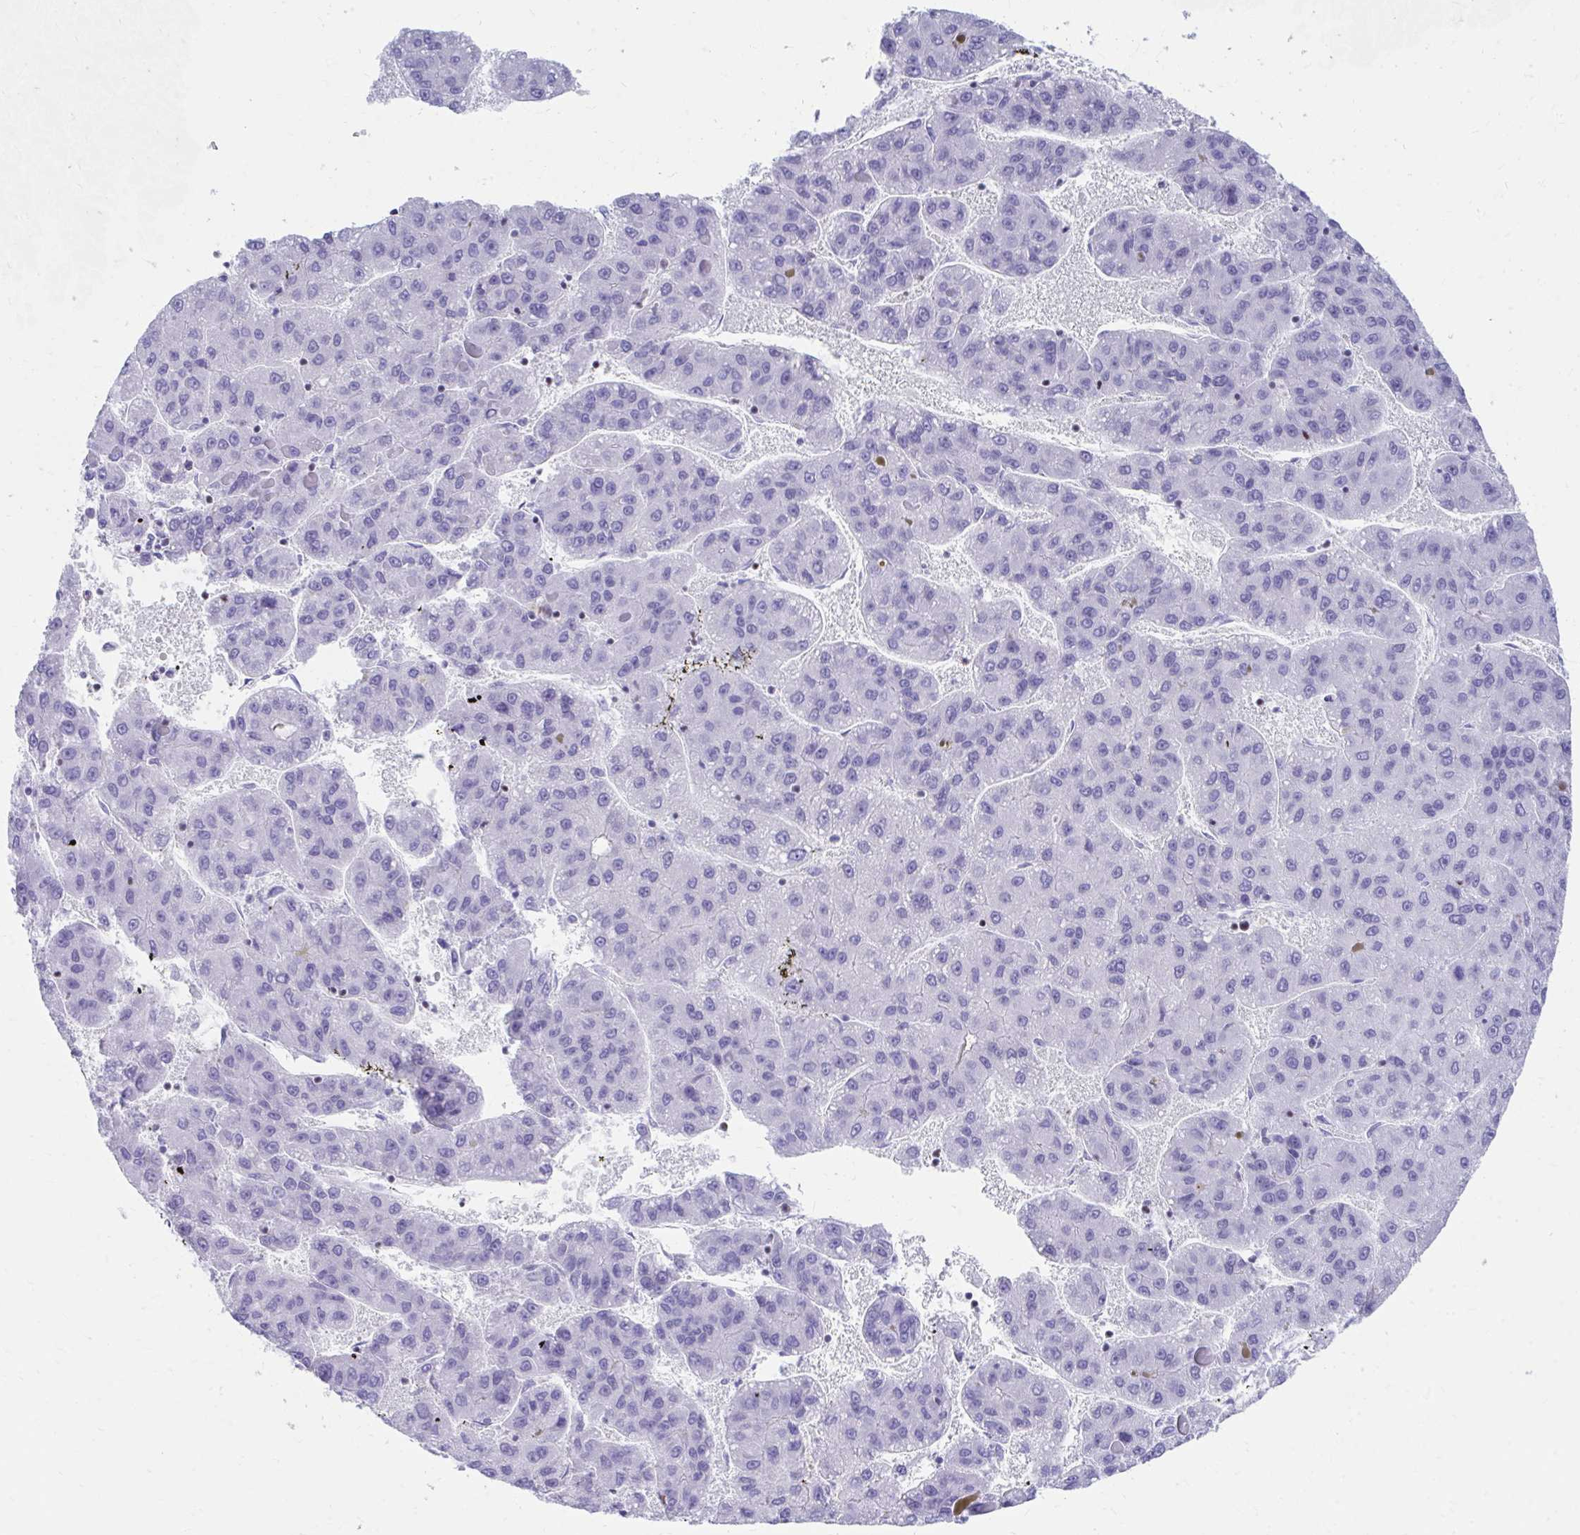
{"staining": {"intensity": "negative", "quantity": "none", "location": "none"}, "tissue": "liver cancer", "cell_type": "Tumor cells", "image_type": "cancer", "snomed": [{"axis": "morphology", "description": "Carcinoma, Hepatocellular, NOS"}, {"axis": "topography", "description": "Liver"}], "caption": "Liver cancer (hepatocellular carcinoma) was stained to show a protein in brown. There is no significant positivity in tumor cells.", "gene": "RUNX3", "patient": {"sex": "female", "age": 82}}